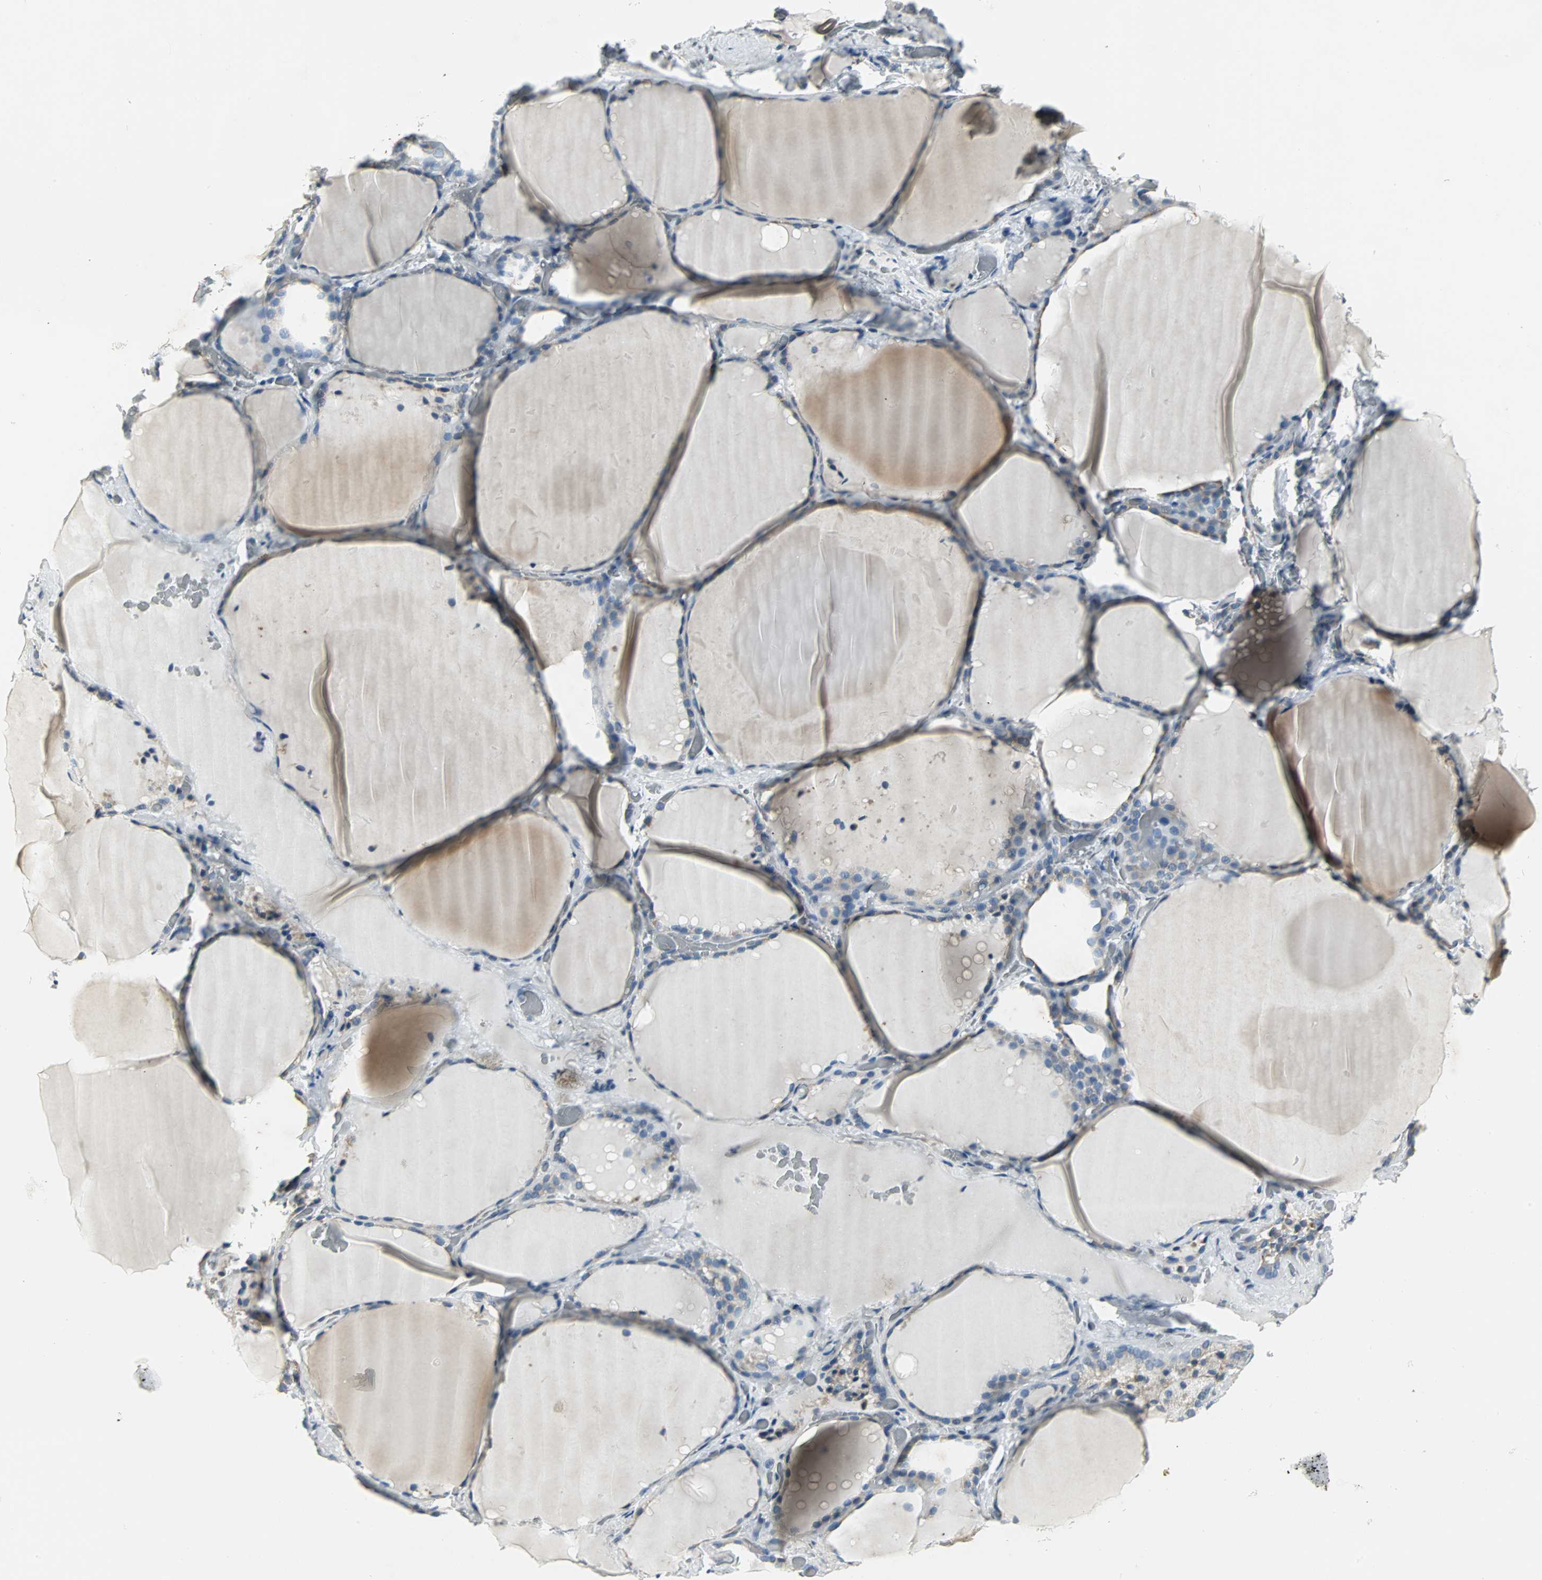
{"staining": {"intensity": "weak", "quantity": "25%-75%", "location": "cytoplasmic/membranous"}, "tissue": "thyroid gland", "cell_type": "Glandular cells", "image_type": "normal", "snomed": [{"axis": "morphology", "description": "Normal tissue, NOS"}, {"axis": "topography", "description": "Thyroid gland"}], "caption": "This micrograph reveals immunohistochemistry staining of unremarkable thyroid gland, with low weak cytoplasmic/membranous staining in approximately 25%-75% of glandular cells.", "gene": "SLC2A5", "patient": {"sex": "female", "age": 22}}